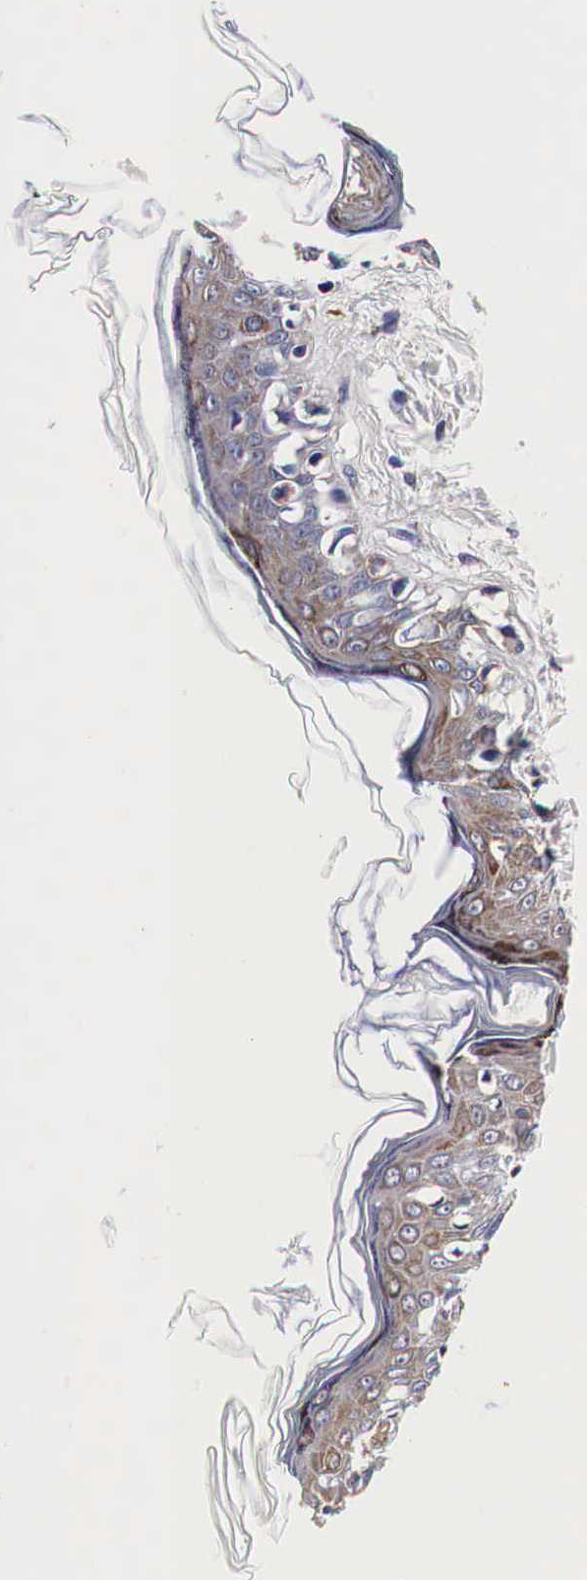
{"staining": {"intensity": "weak", "quantity": "<25%", "location": "cytoplasmic/membranous"}, "tissue": "melanoma", "cell_type": "Tumor cells", "image_type": "cancer", "snomed": [{"axis": "morphology", "description": "Malignant melanoma, NOS"}, {"axis": "topography", "description": "Skin"}], "caption": "Melanoma was stained to show a protein in brown. There is no significant staining in tumor cells.", "gene": "CKAP4", "patient": {"sex": "male", "age": 80}}